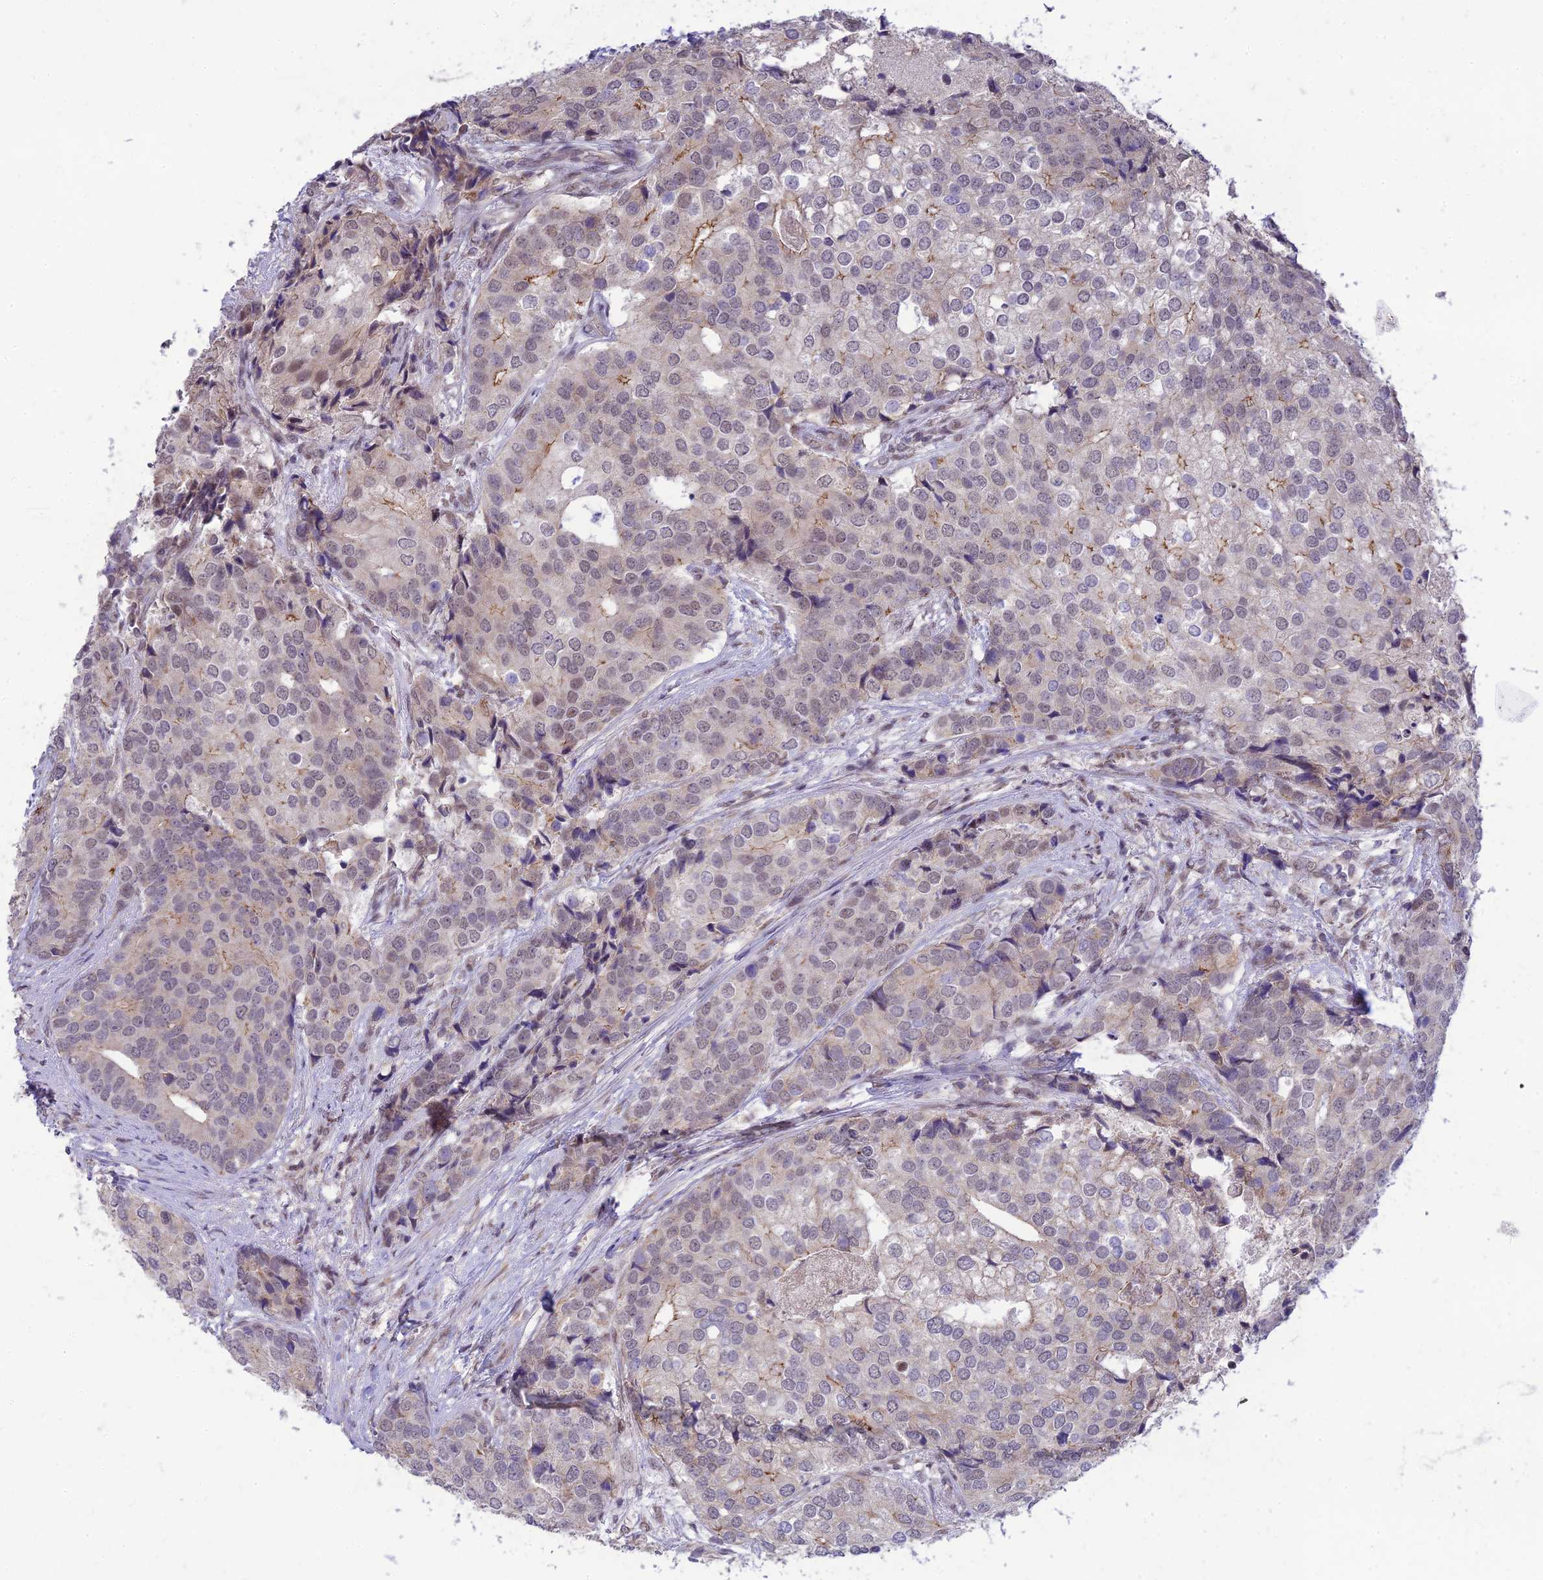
{"staining": {"intensity": "moderate", "quantity": "<25%", "location": "nuclear"}, "tissue": "prostate cancer", "cell_type": "Tumor cells", "image_type": "cancer", "snomed": [{"axis": "morphology", "description": "Adenocarcinoma, High grade"}, {"axis": "topography", "description": "Prostate"}], "caption": "IHC histopathology image of neoplastic tissue: prostate cancer stained using immunohistochemistry (IHC) exhibits low levels of moderate protein expression localized specifically in the nuclear of tumor cells, appearing as a nuclear brown color.", "gene": "MICOS13", "patient": {"sex": "male", "age": 62}}